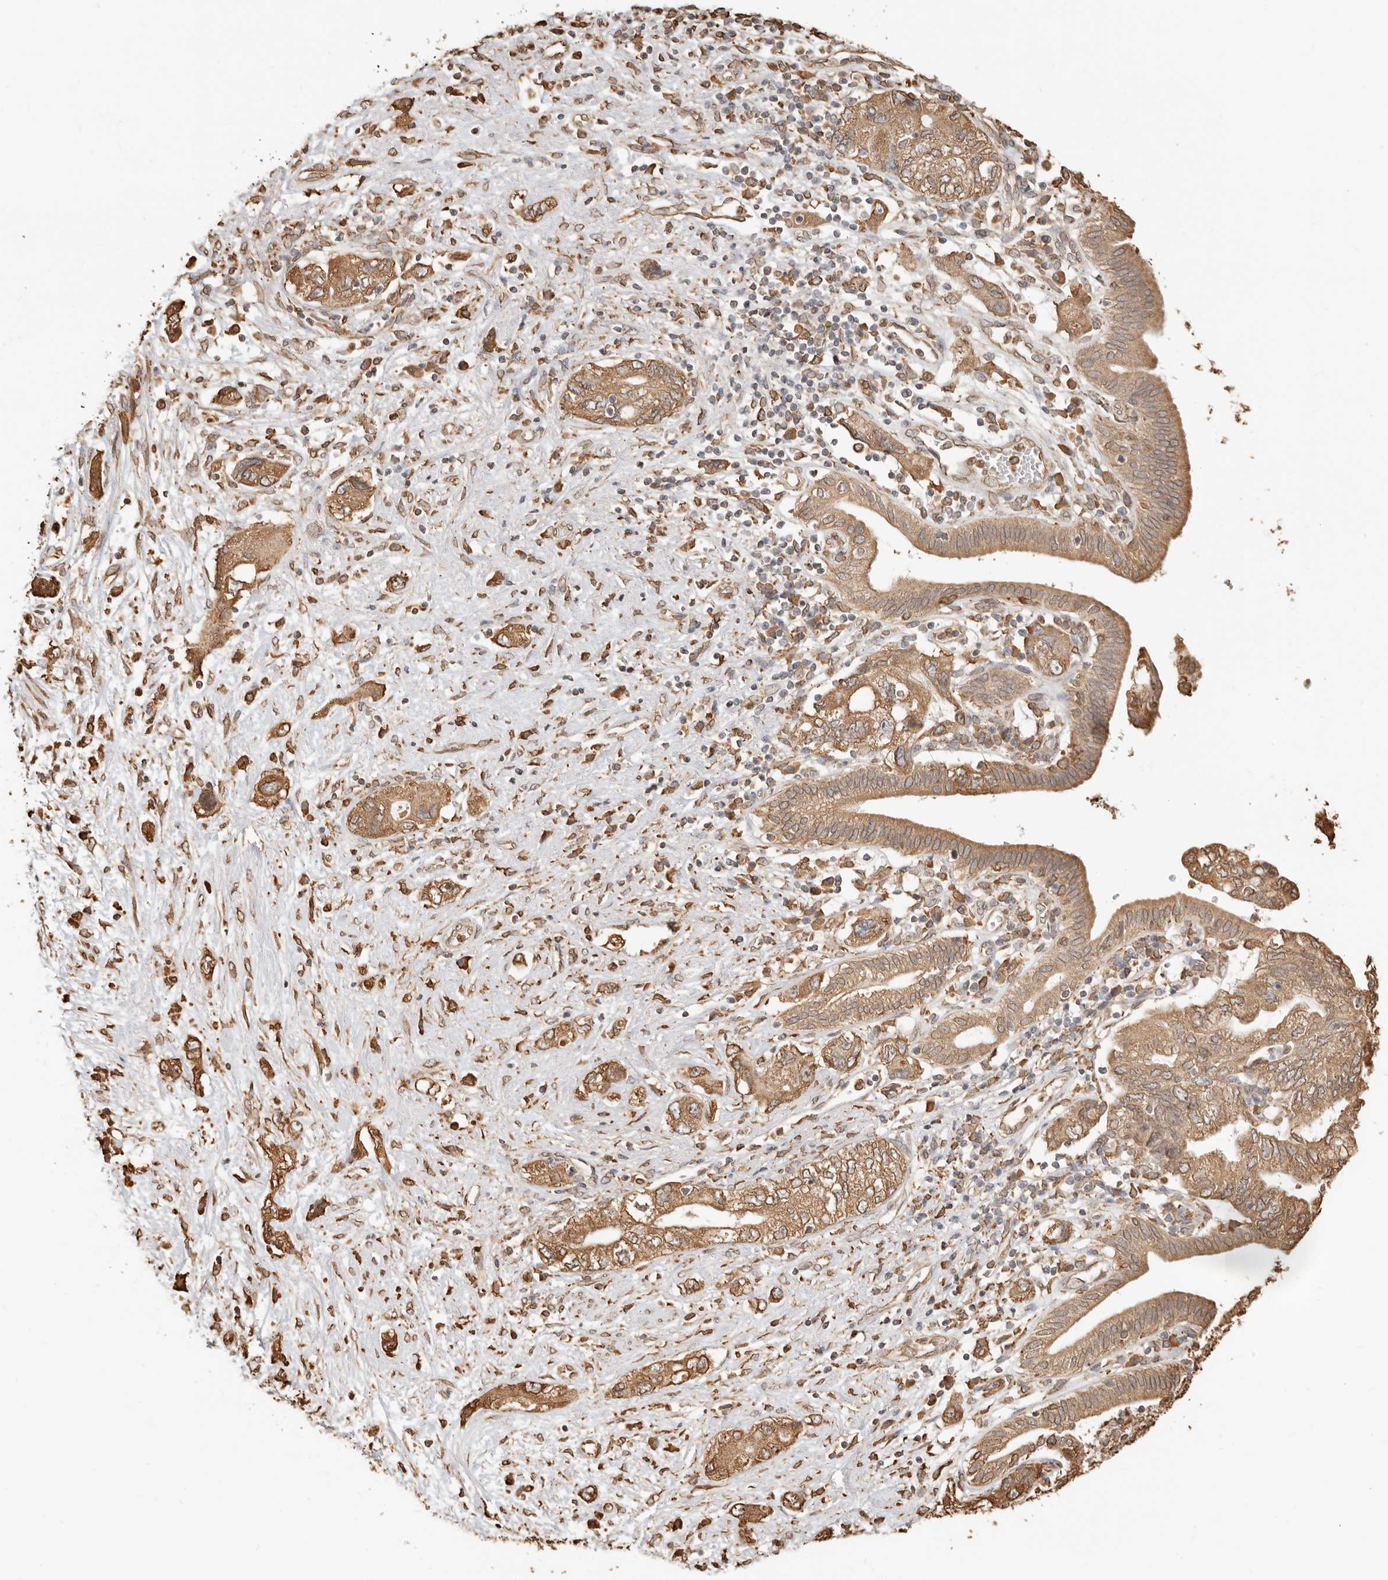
{"staining": {"intensity": "moderate", "quantity": ">75%", "location": "cytoplasmic/membranous"}, "tissue": "pancreatic cancer", "cell_type": "Tumor cells", "image_type": "cancer", "snomed": [{"axis": "morphology", "description": "Adenocarcinoma, NOS"}, {"axis": "topography", "description": "Pancreas"}], "caption": "Moderate cytoplasmic/membranous protein staining is seen in about >75% of tumor cells in pancreatic cancer.", "gene": "ARHGEF10L", "patient": {"sex": "female", "age": 73}}